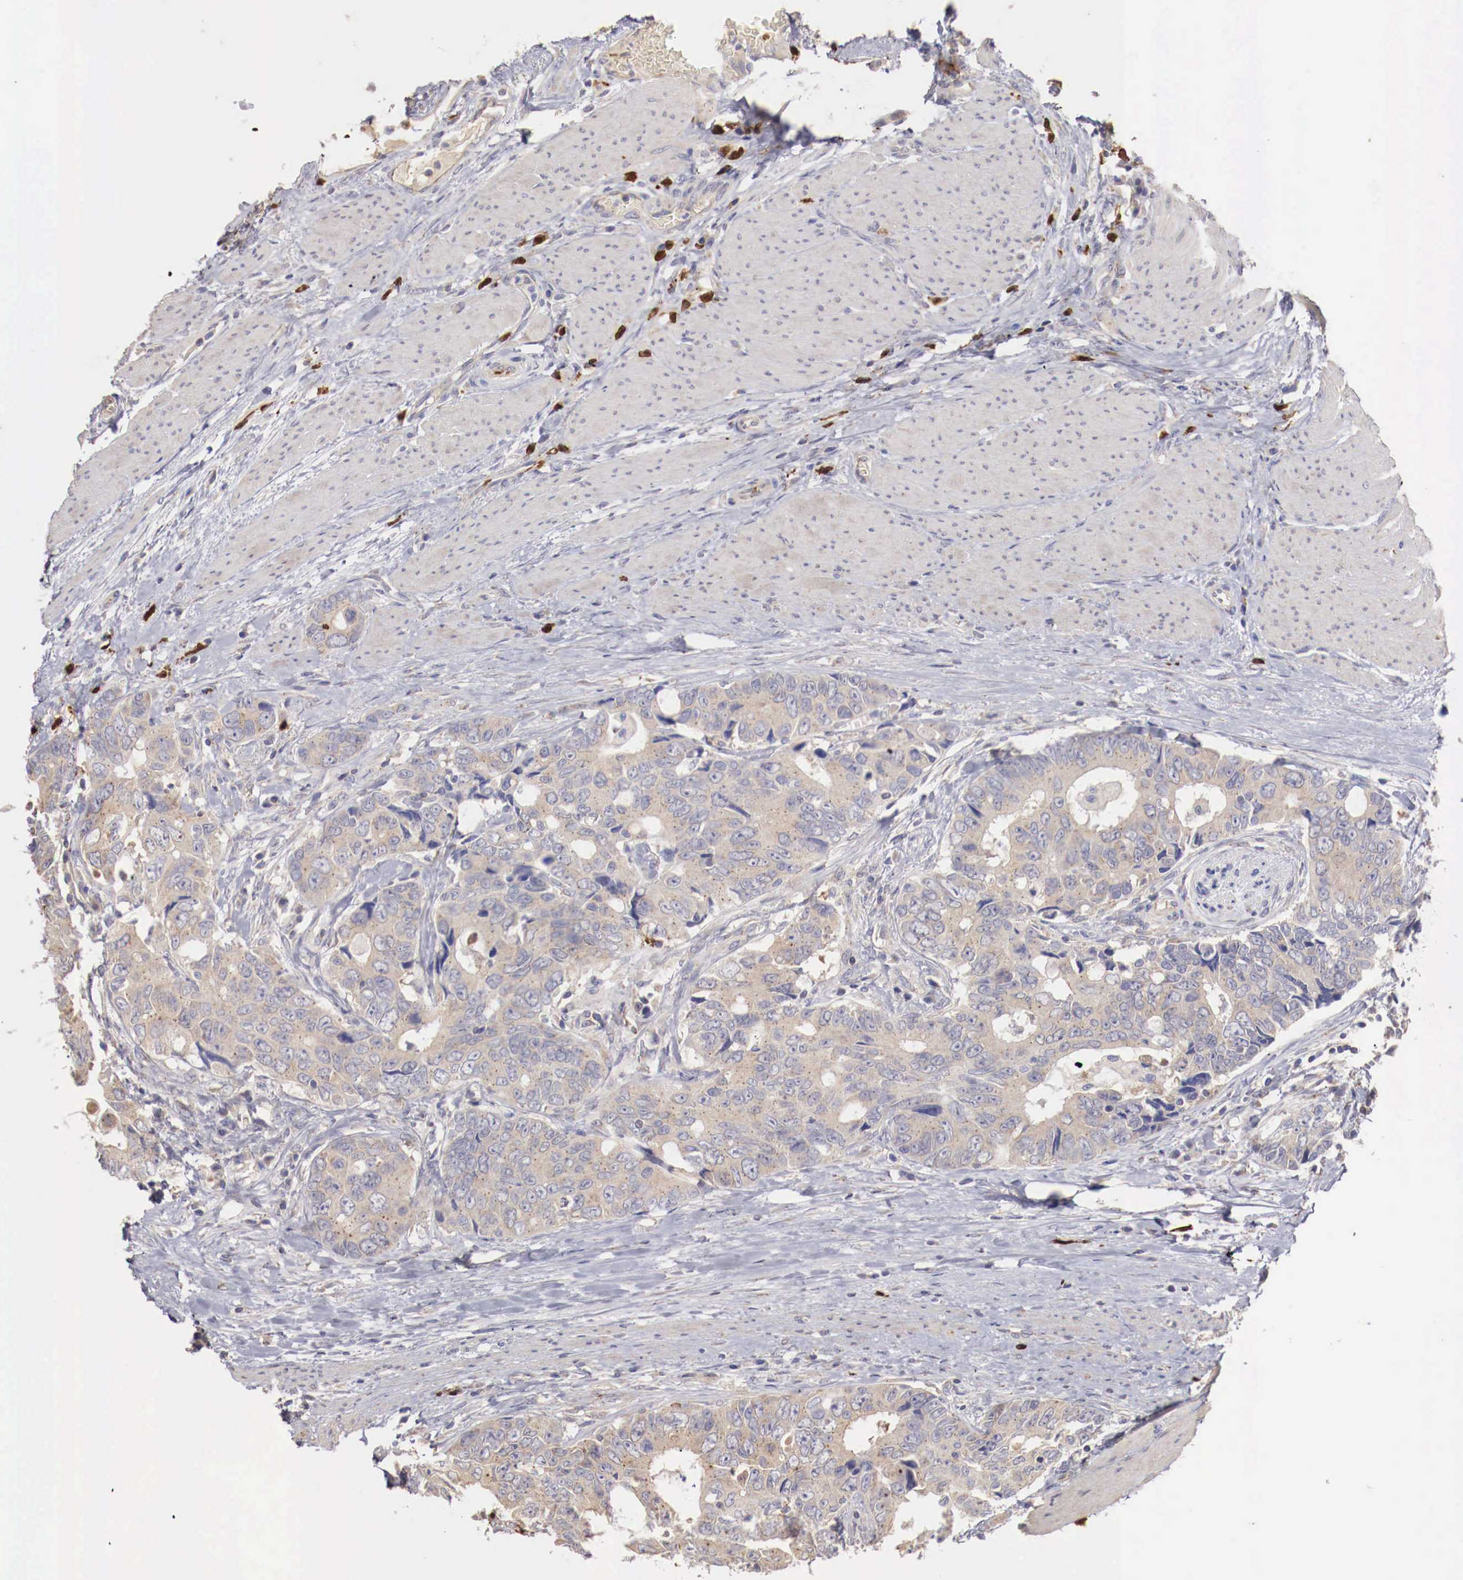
{"staining": {"intensity": "weak", "quantity": "25%-75%", "location": "cytoplasmic/membranous"}, "tissue": "colorectal cancer", "cell_type": "Tumor cells", "image_type": "cancer", "snomed": [{"axis": "morphology", "description": "Adenocarcinoma, NOS"}, {"axis": "topography", "description": "Rectum"}], "caption": "About 25%-75% of tumor cells in human colorectal cancer exhibit weak cytoplasmic/membranous protein expression as visualized by brown immunohistochemical staining.", "gene": "PITPNA", "patient": {"sex": "female", "age": 67}}